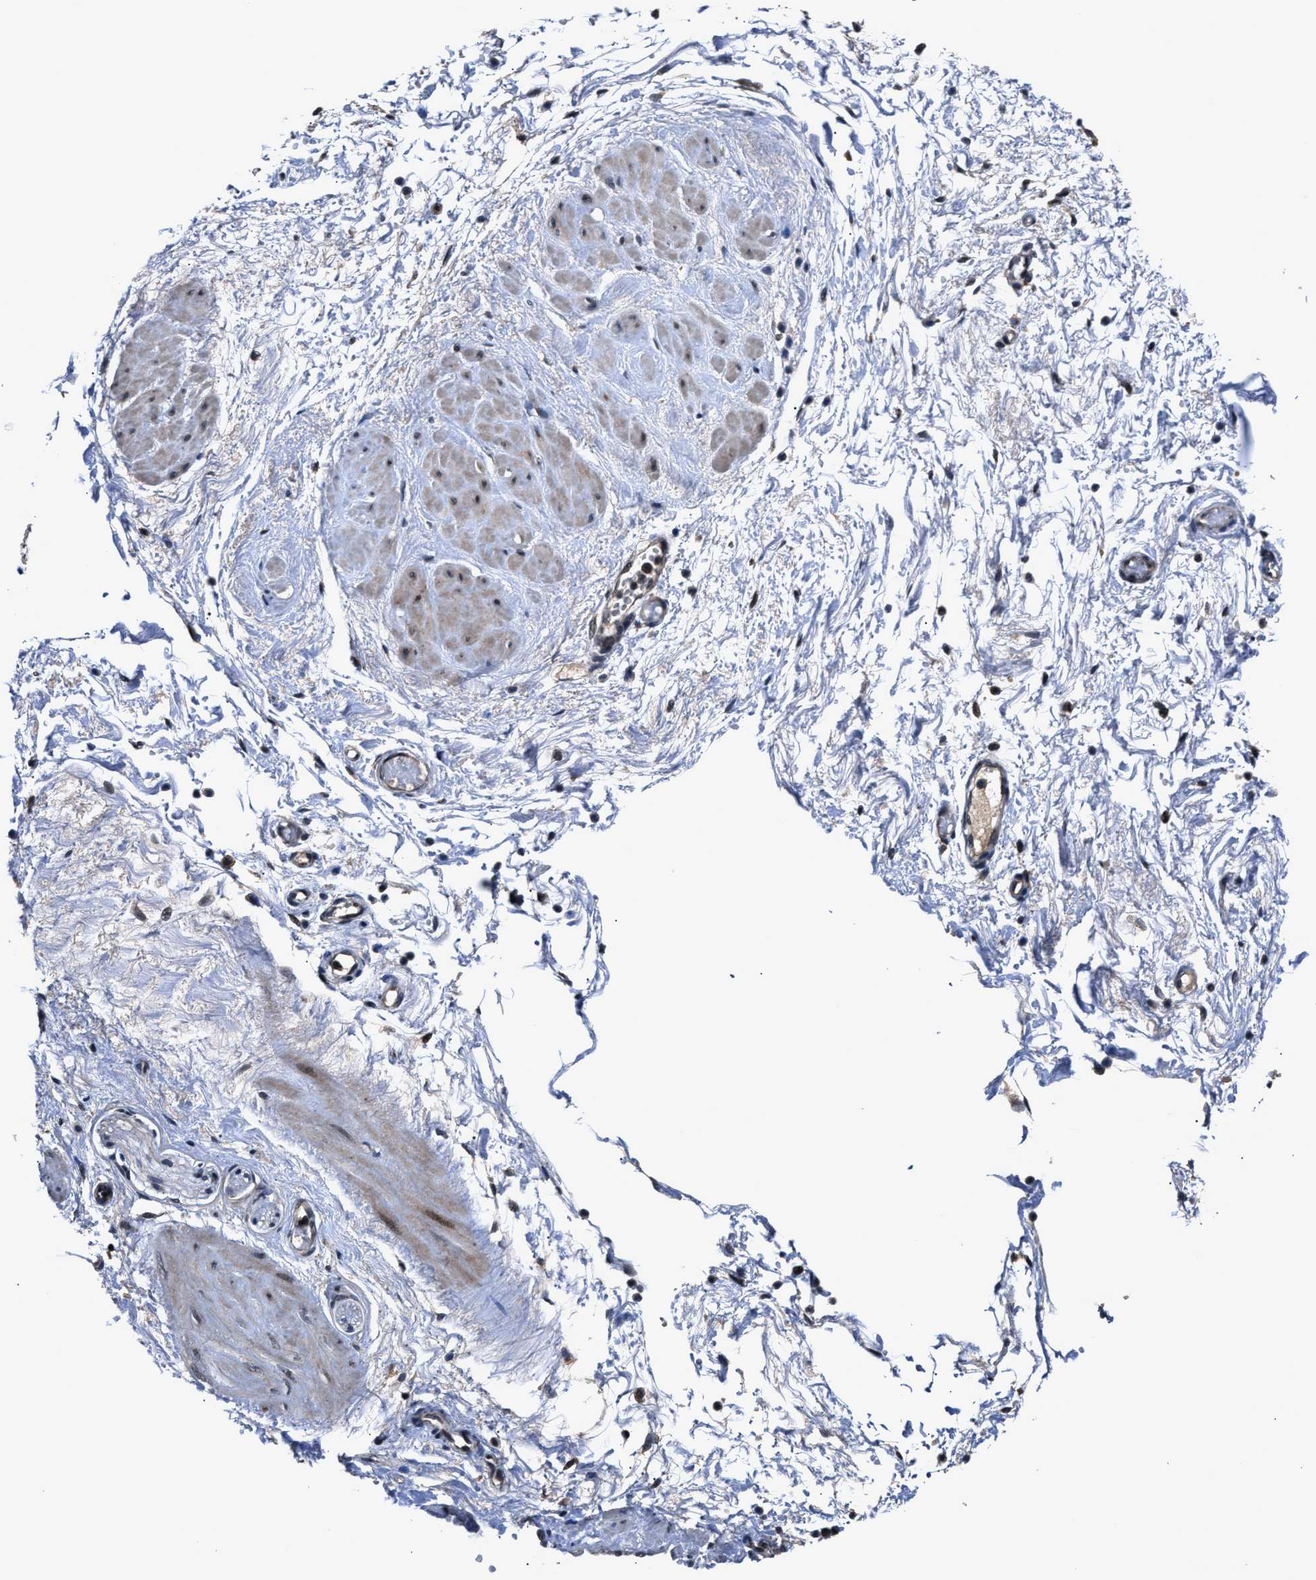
{"staining": {"intensity": "weak", "quantity": ">75%", "location": "cytoplasmic/membranous,nuclear"}, "tissue": "soft tissue", "cell_type": "Fibroblasts", "image_type": "normal", "snomed": [{"axis": "morphology", "description": "Normal tissue, NOS"}, {"axis": "topography", "description": "Soft tissue"}, {"axis": "topography", "description": "Vascular tissue"}], "caption": "Immunohistochemical staining of unremarkable soft tissue demonstrates >75% levels of weak cytoplasmic/membranous,nuclear protein staining in approximately >75% of fibroblasts.", "gene": "TNRC18", "patient": {"sex": "female", "age": 35}}